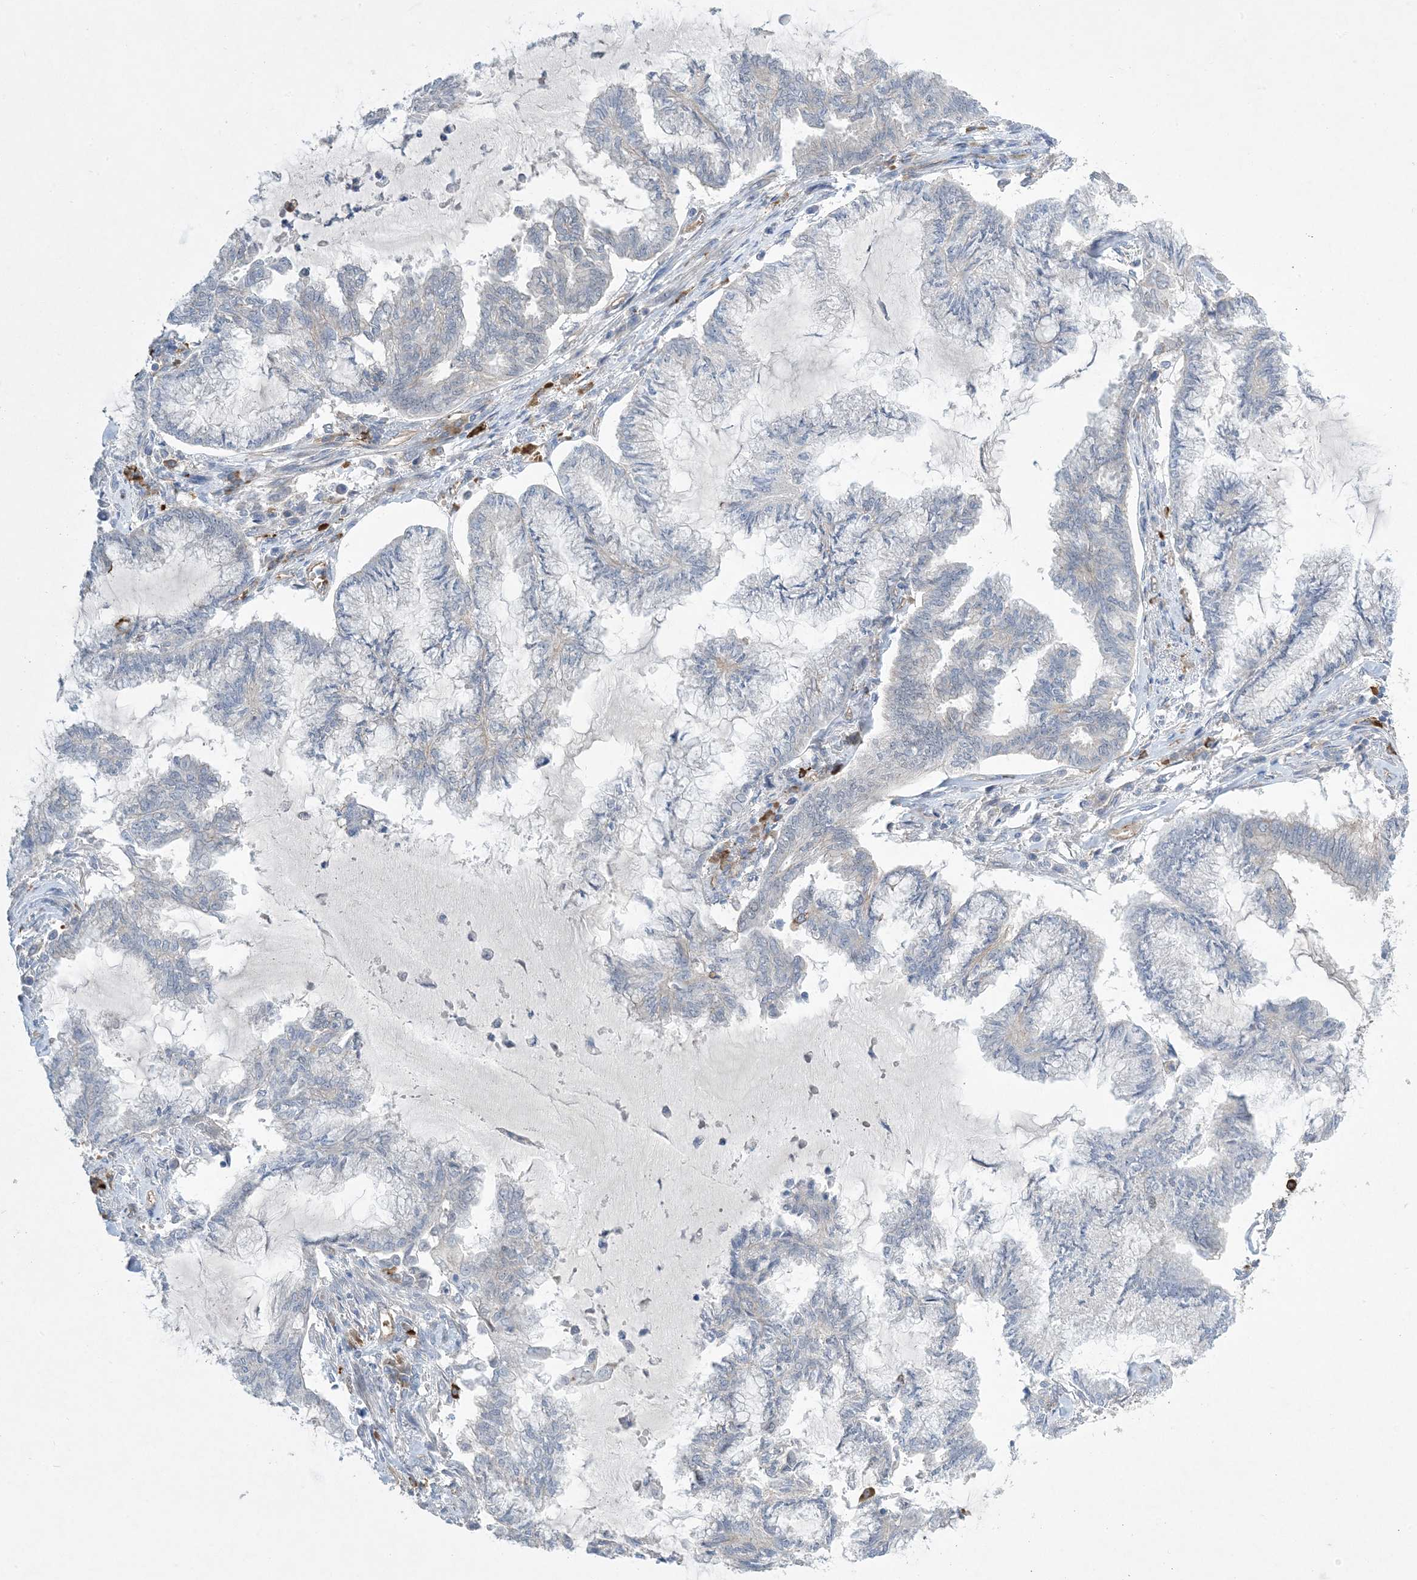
{"staining": {"intensity": "negative", "quantity": "none", "location": "none"}, "tissue": "endometrial cancer", "cell_type": "Tumor cells", "image_type": "cancer", "snomed": [{"axis": "morphology", "description": "Adenocarcinoma, NOS"}, {"axis": "topography", "description": "Endometrium"}], "caption": "The IHC micrograph has no significant positivity in tumor cells of endometrial cancer (adenocarcinoma) tissue.", "gene": "AOC1", "patient": {"sex": "female", "age": 86}}